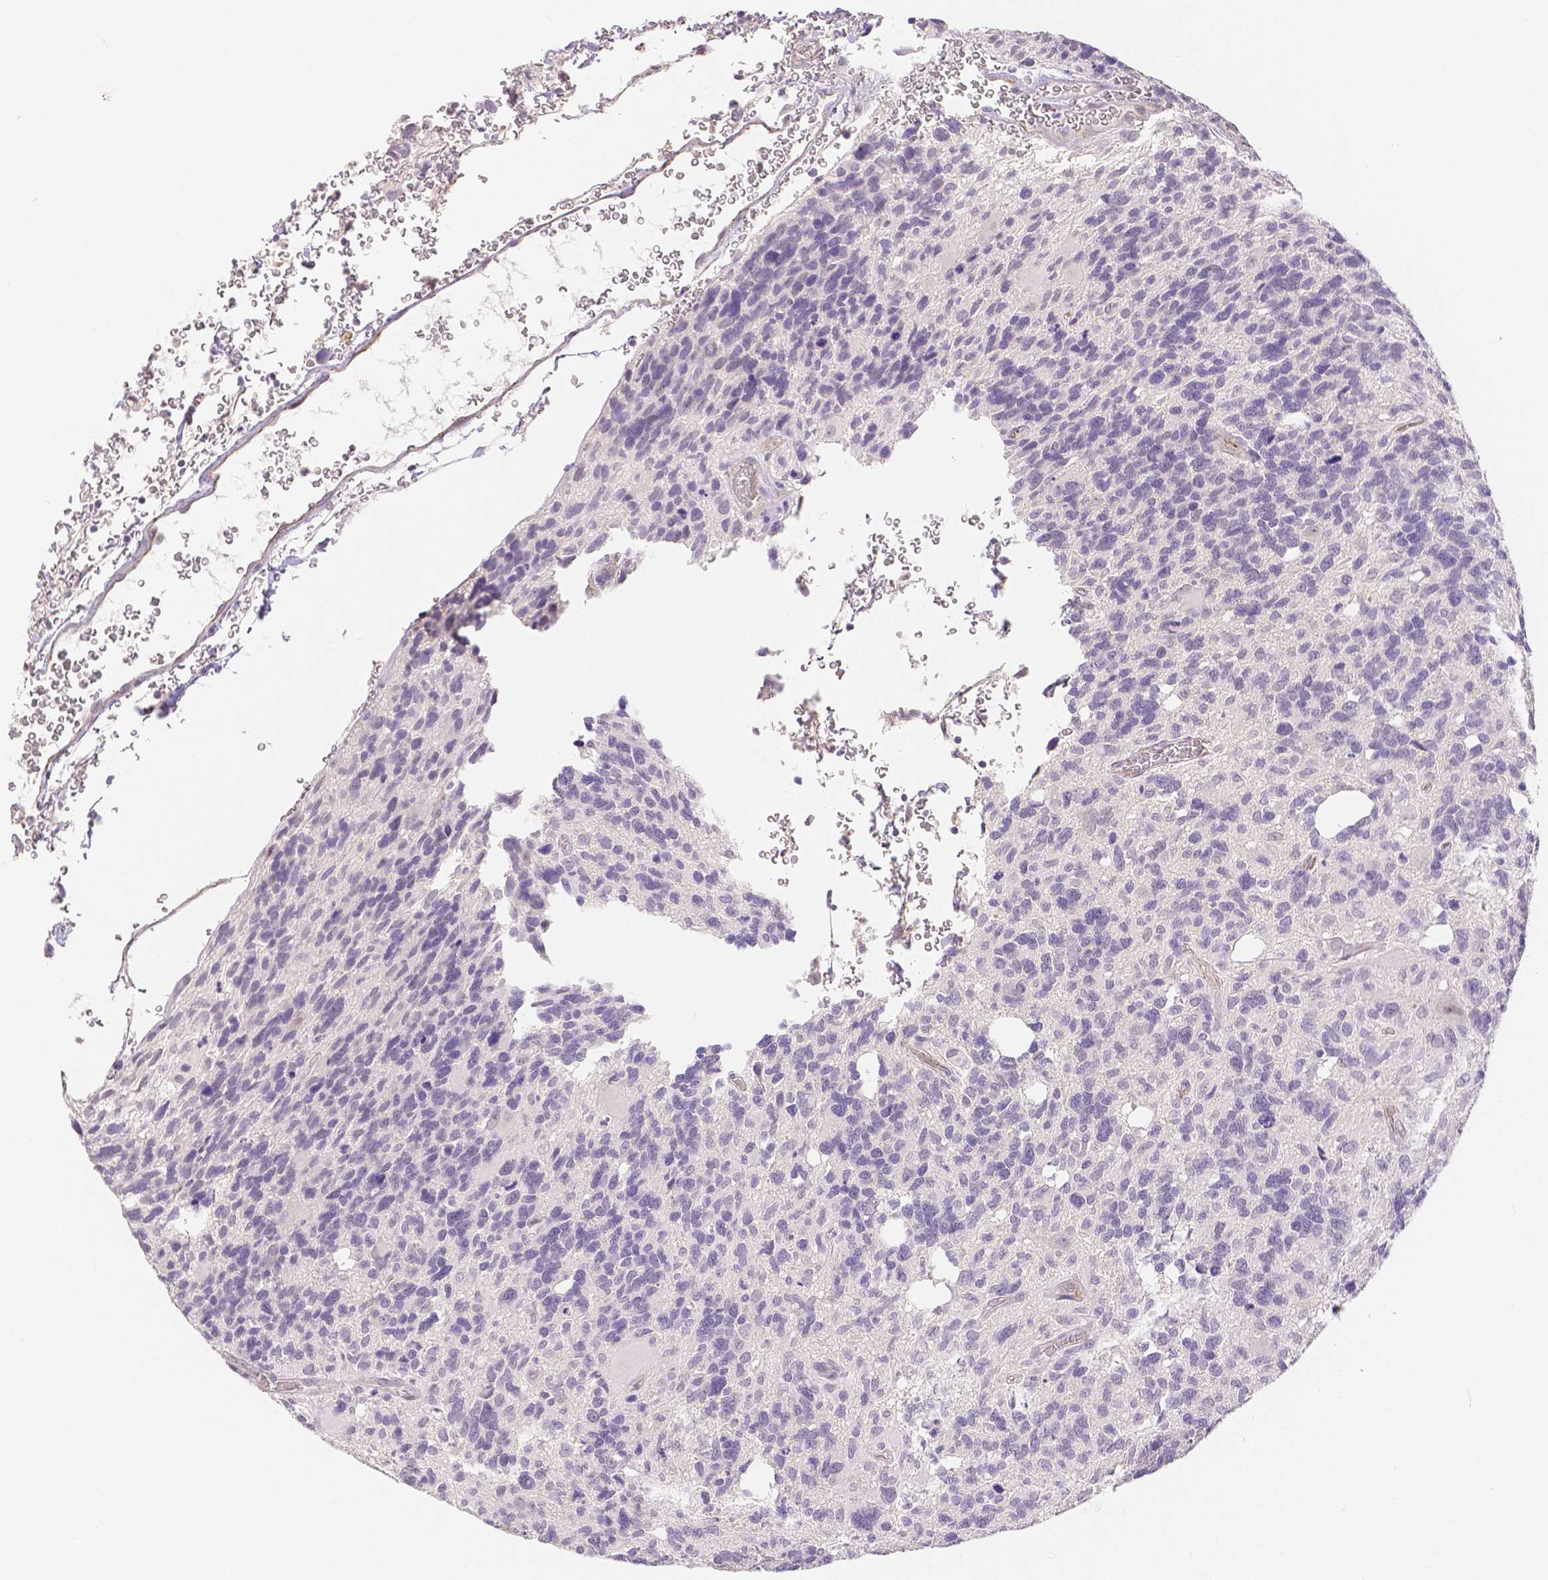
{"staining": {"intensity": "negative", "quantity": "none", "location": "none"}, "tissue": "glioma", "cell_type": "Tumor cells", "image_type": "cancer", "snomed": [{"axis": "morphology", "description": "Glioma, malignant, High grade"}, {"axis": "topography", "description": "Brain"}], "caption": "Malignant glioma (high-grade) stained for a protein using IHC demonstrates no staining tumor cells.", "gene": "OCLN", "patient": {"sex": "male", "age": 49}}